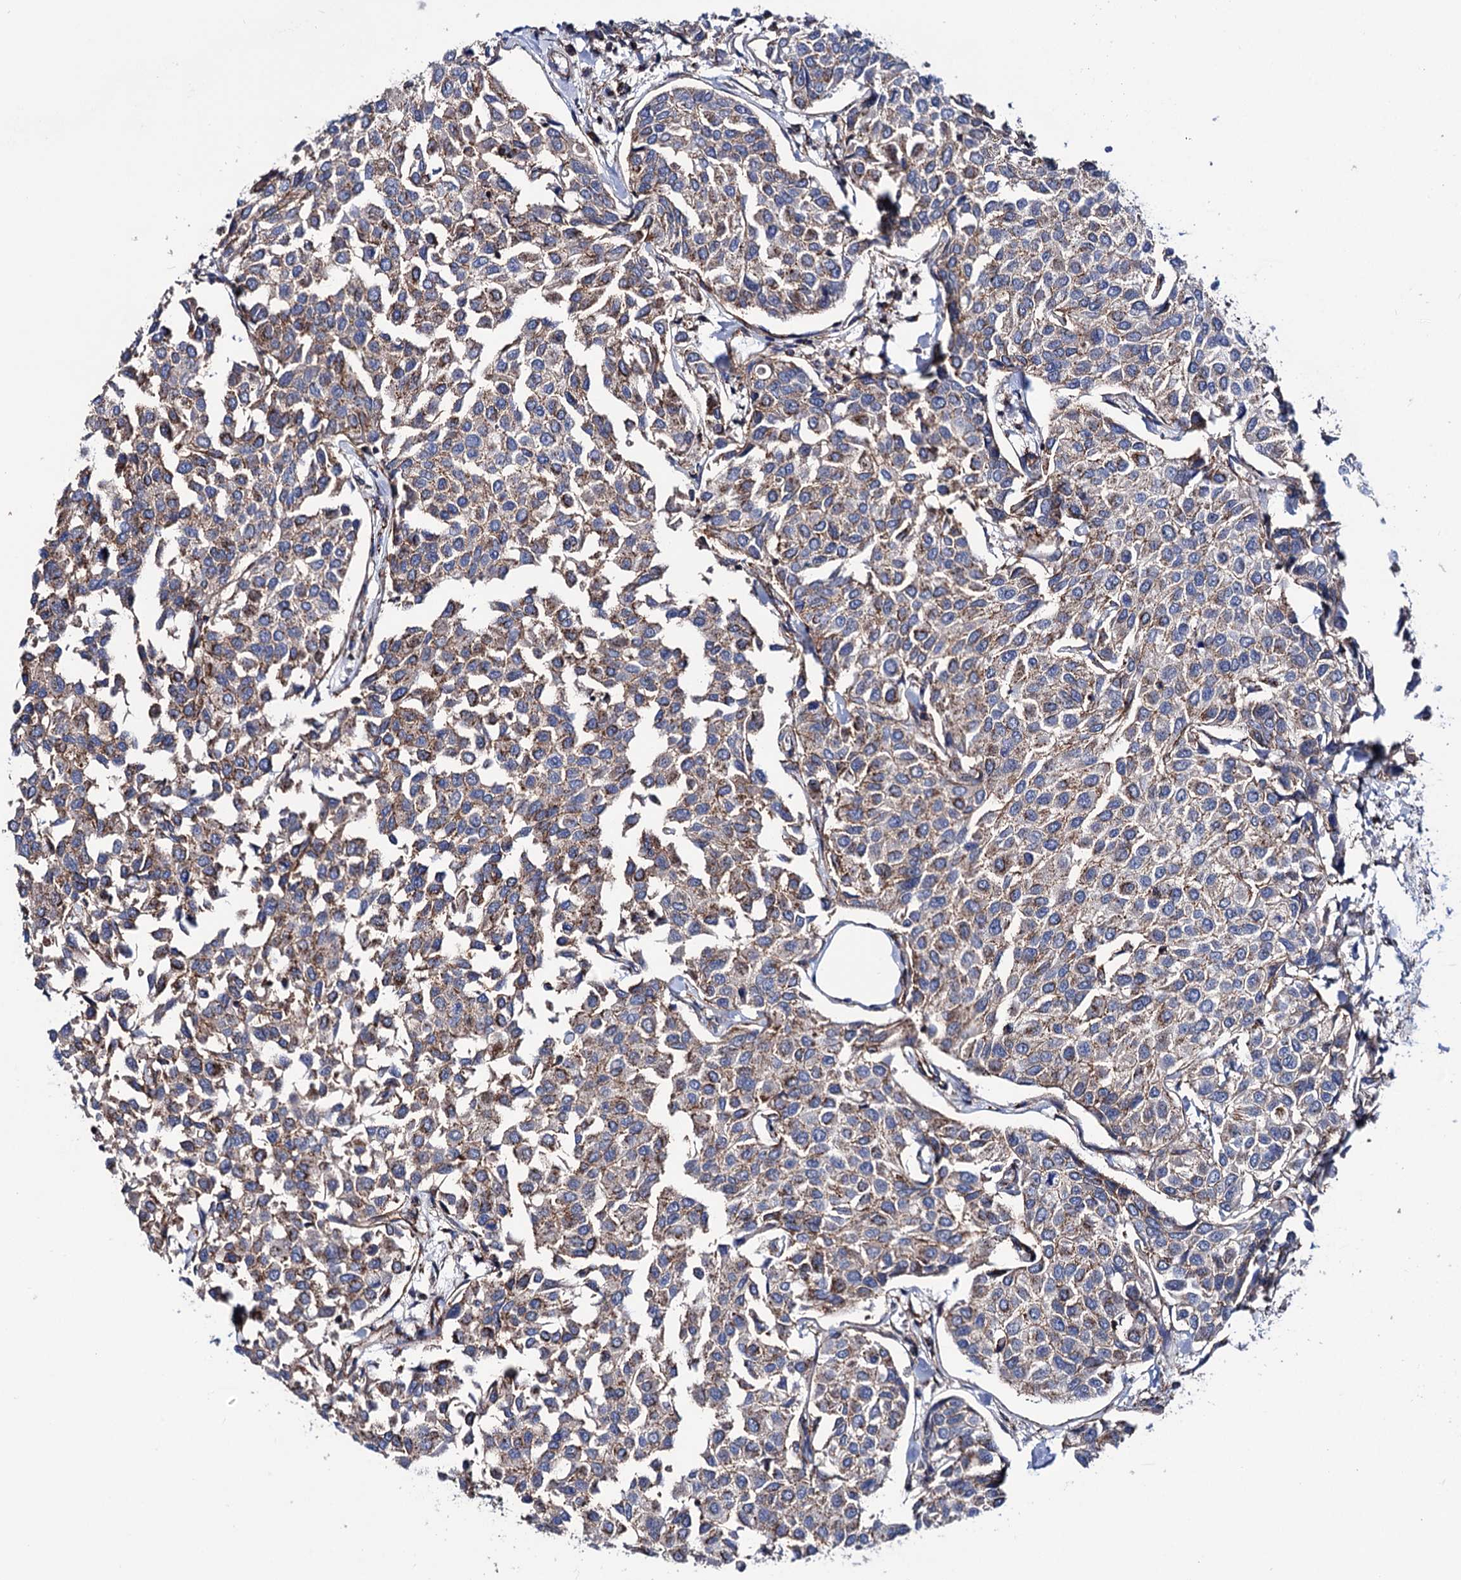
{"staining": {"intensity": "weak", "quantity": "25%-75%", "location": "cytoplasmic/membranous"}, "tissue": "breast cancer", "cell_type": "Tumor cells", "image_type": "cancer", "snomed": [{"axis": "morphology", "description": "Duct carcinoma"}, {"axis": "topography", "description": "Breast"}], "caption": "Intraductal carcinoma (breast) stained with a protein marker displays weak staining in tumor cells.", "gene": "DEF6", "patient": {"sex": "female", "age": 55}}